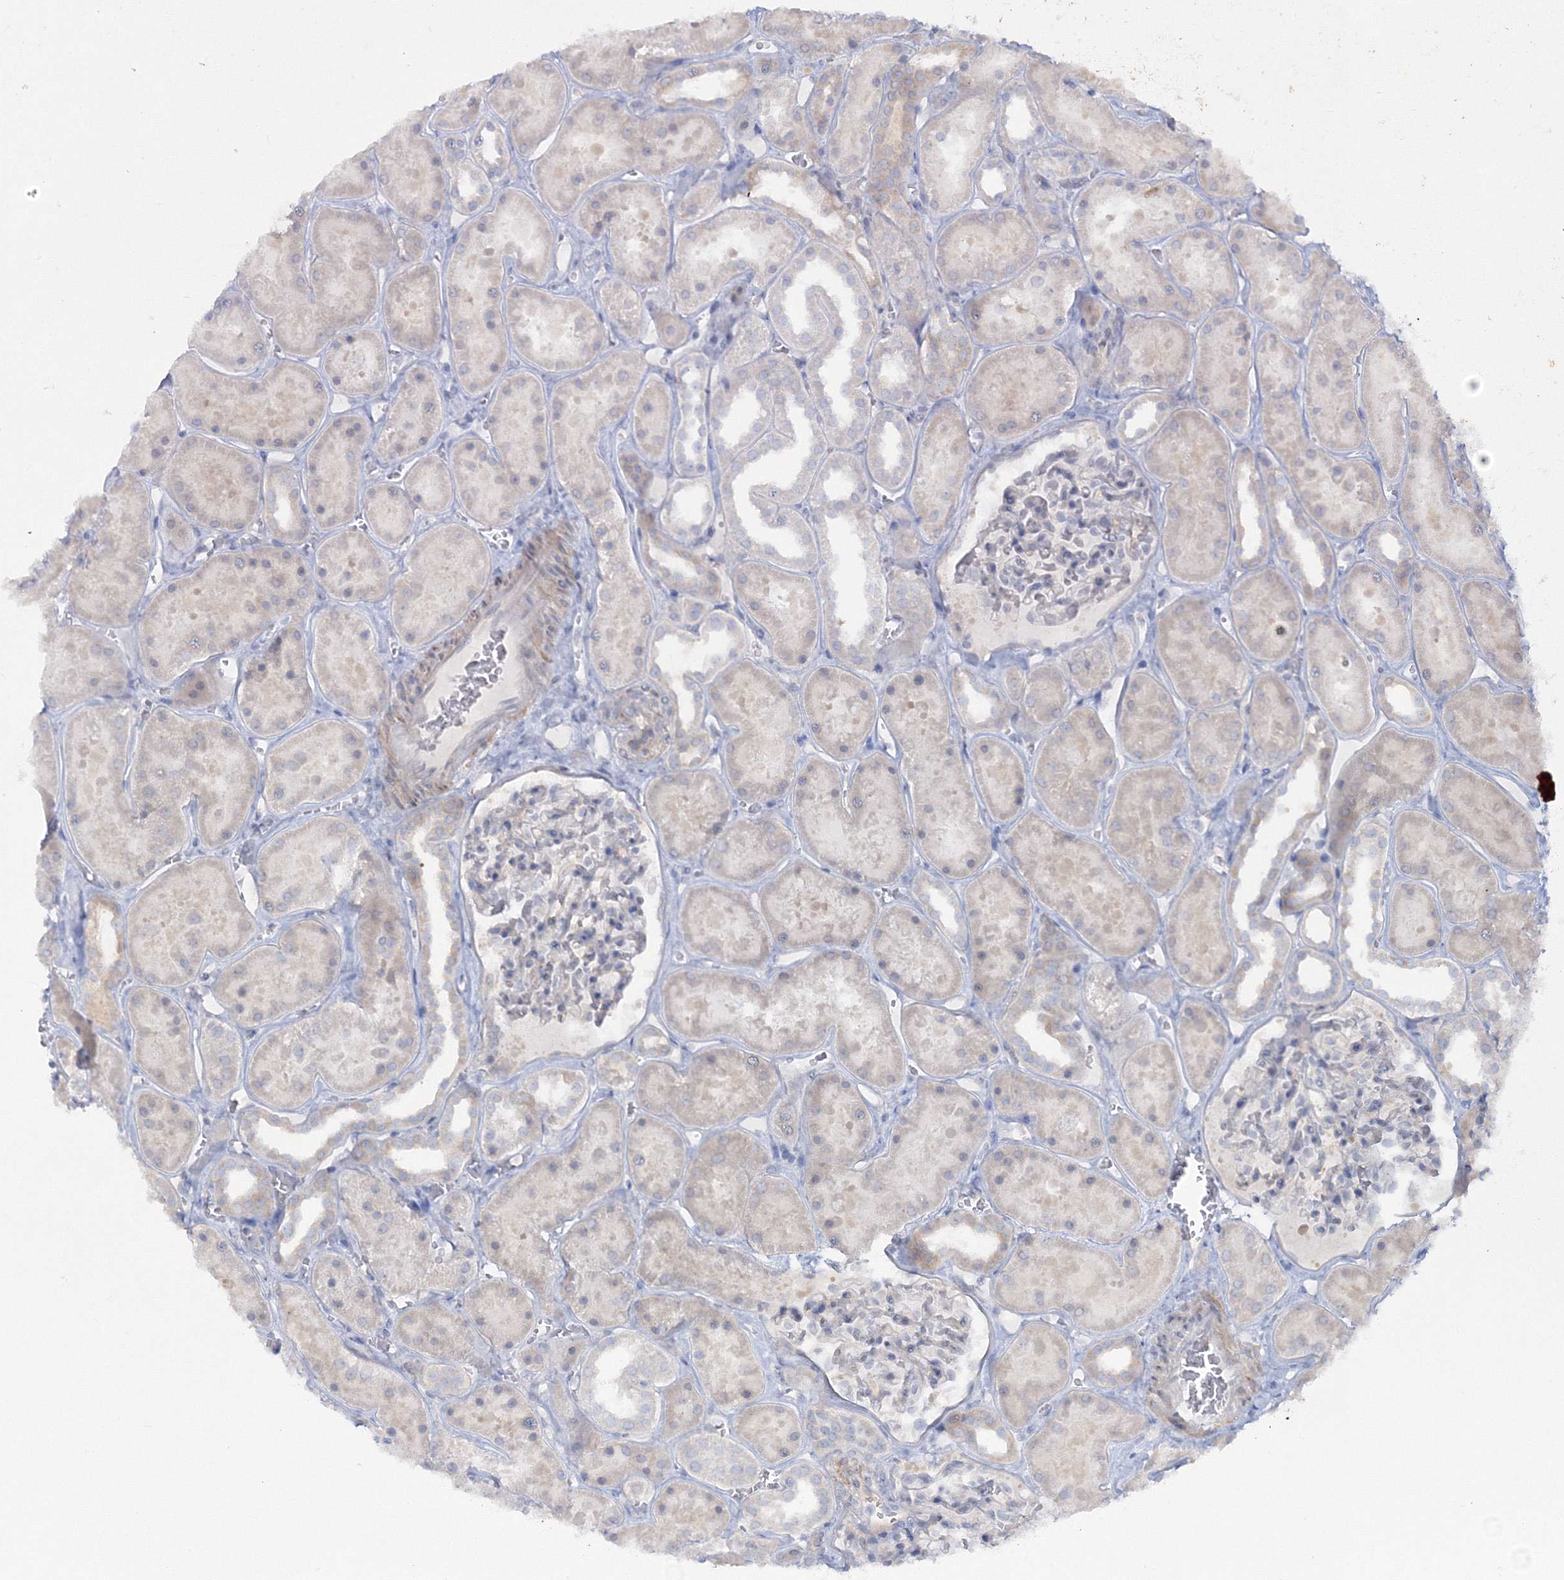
{"staining": {"intensity": "negative", "quantity": "none", "location": "none"}, "tissue": "kidney", "cell_type": "Cells in glomeruli", "image_type": "normal", "snomed": [{"axis": "morphology", "description": "Normal tissue, NOS"}, {"axis": "topography", "description": "Kidney"}], "caption": "Cells in glomeruli are negative for brown protein staining in benign kidney. Brightfield microscopy of IHC stained with DAB (brown) and hematoxylin (blue), captured at high magnification.", "gene": "IPMK", "patient": {"sex": "female", "age": 41}}